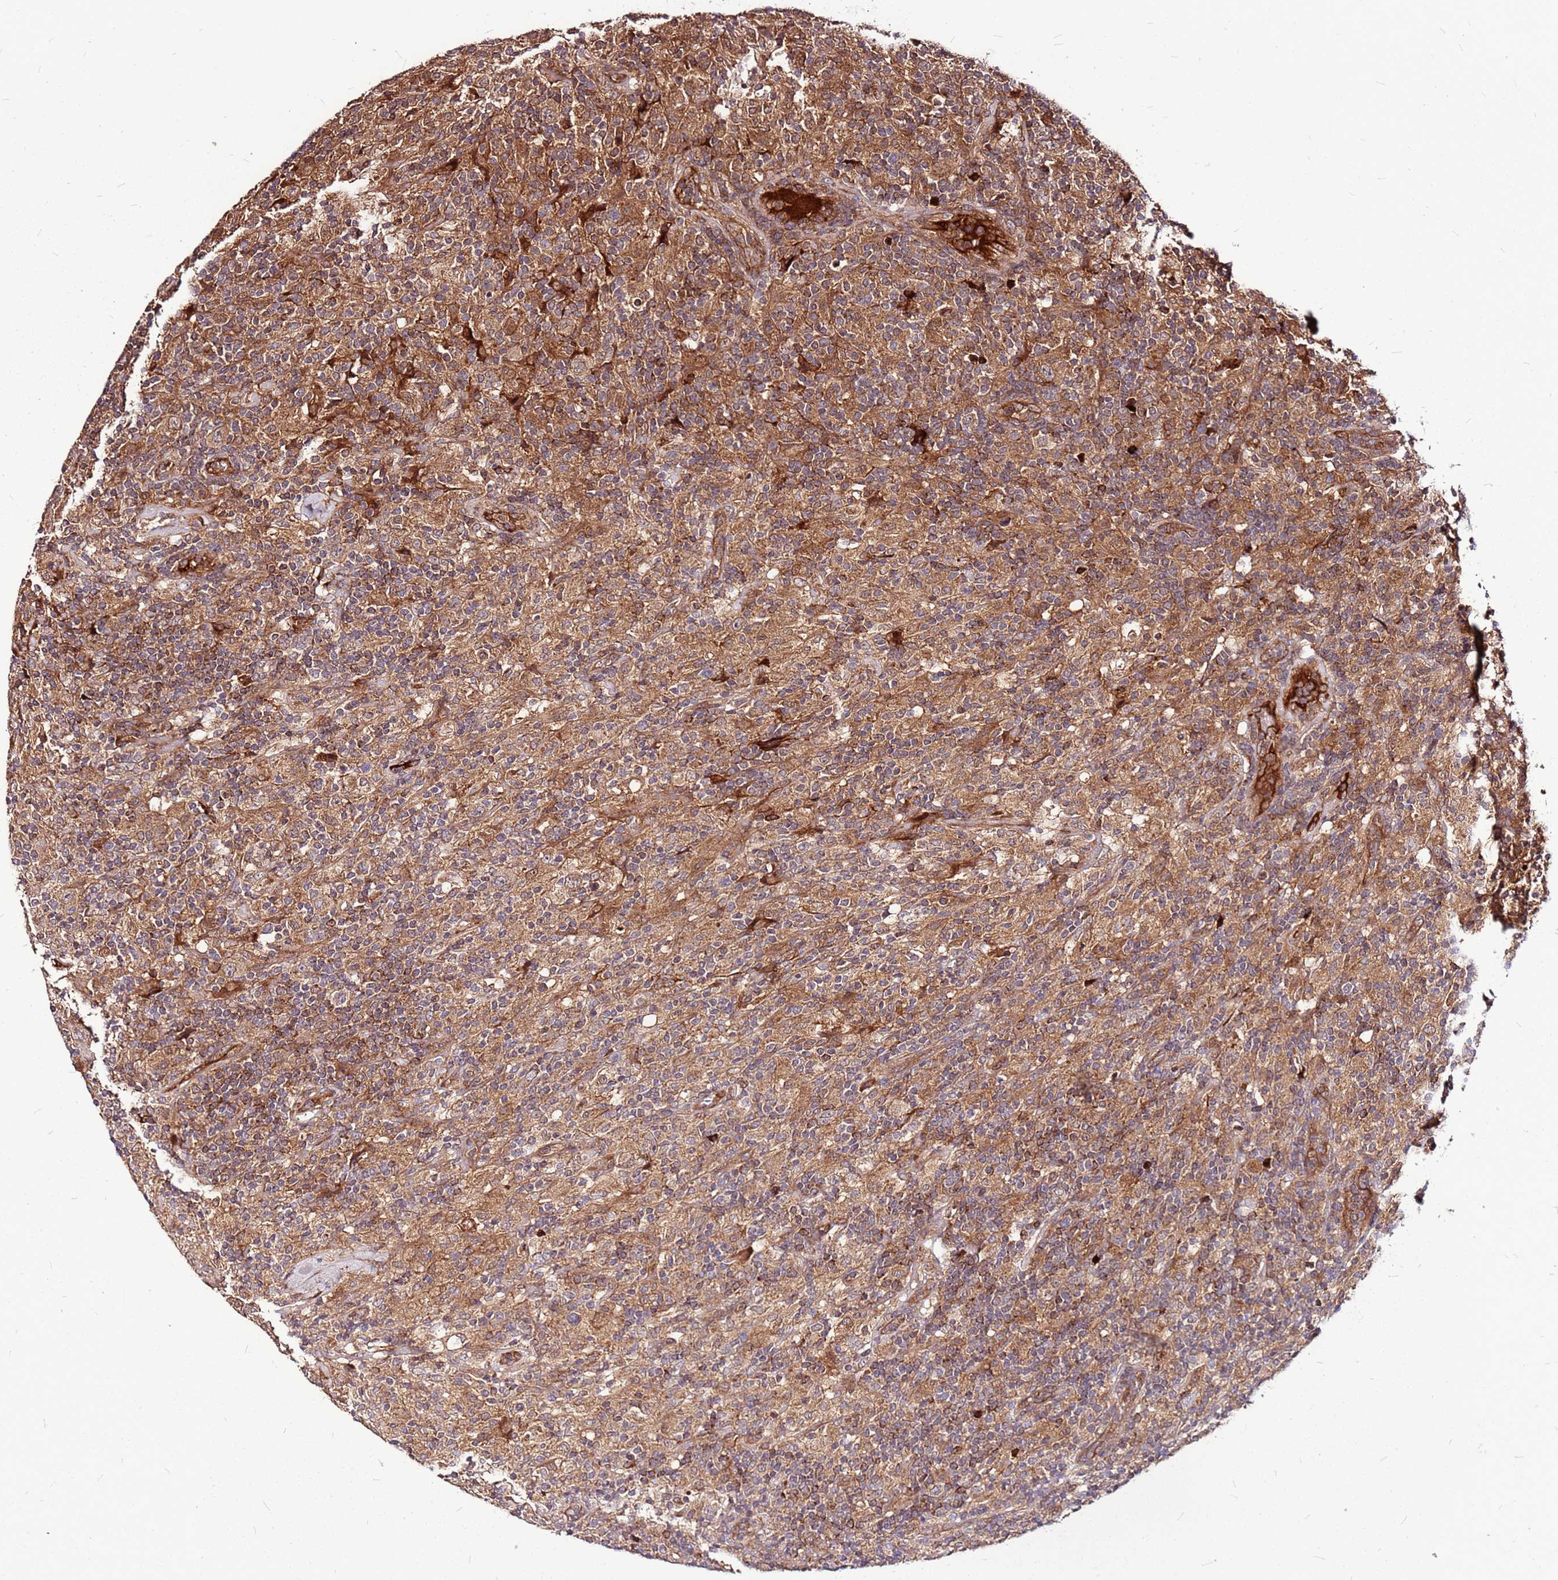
{"staining": {"intensity": "weak", "quantity": ">75%", "location": "cytoplasmic/membranous"}, "tissue": "lymphoma", "cell_type": "Tumor cells", "image_type": "cancer", "snomed": [{"axis": "morphology", "description": "Hodgkin's disease, NOS"}, {"axis": "topography", "description": "Lymph node"}], "caption": "The photomicrograph reveals immunohistochemical staining of Hodgkin's disease. There is weak cytoplasmic/membranous staining is identified in approximately >75% of tumor cells.", "gene": "LYPLAL1", "patient": {"sex": "male", "age": 70}}